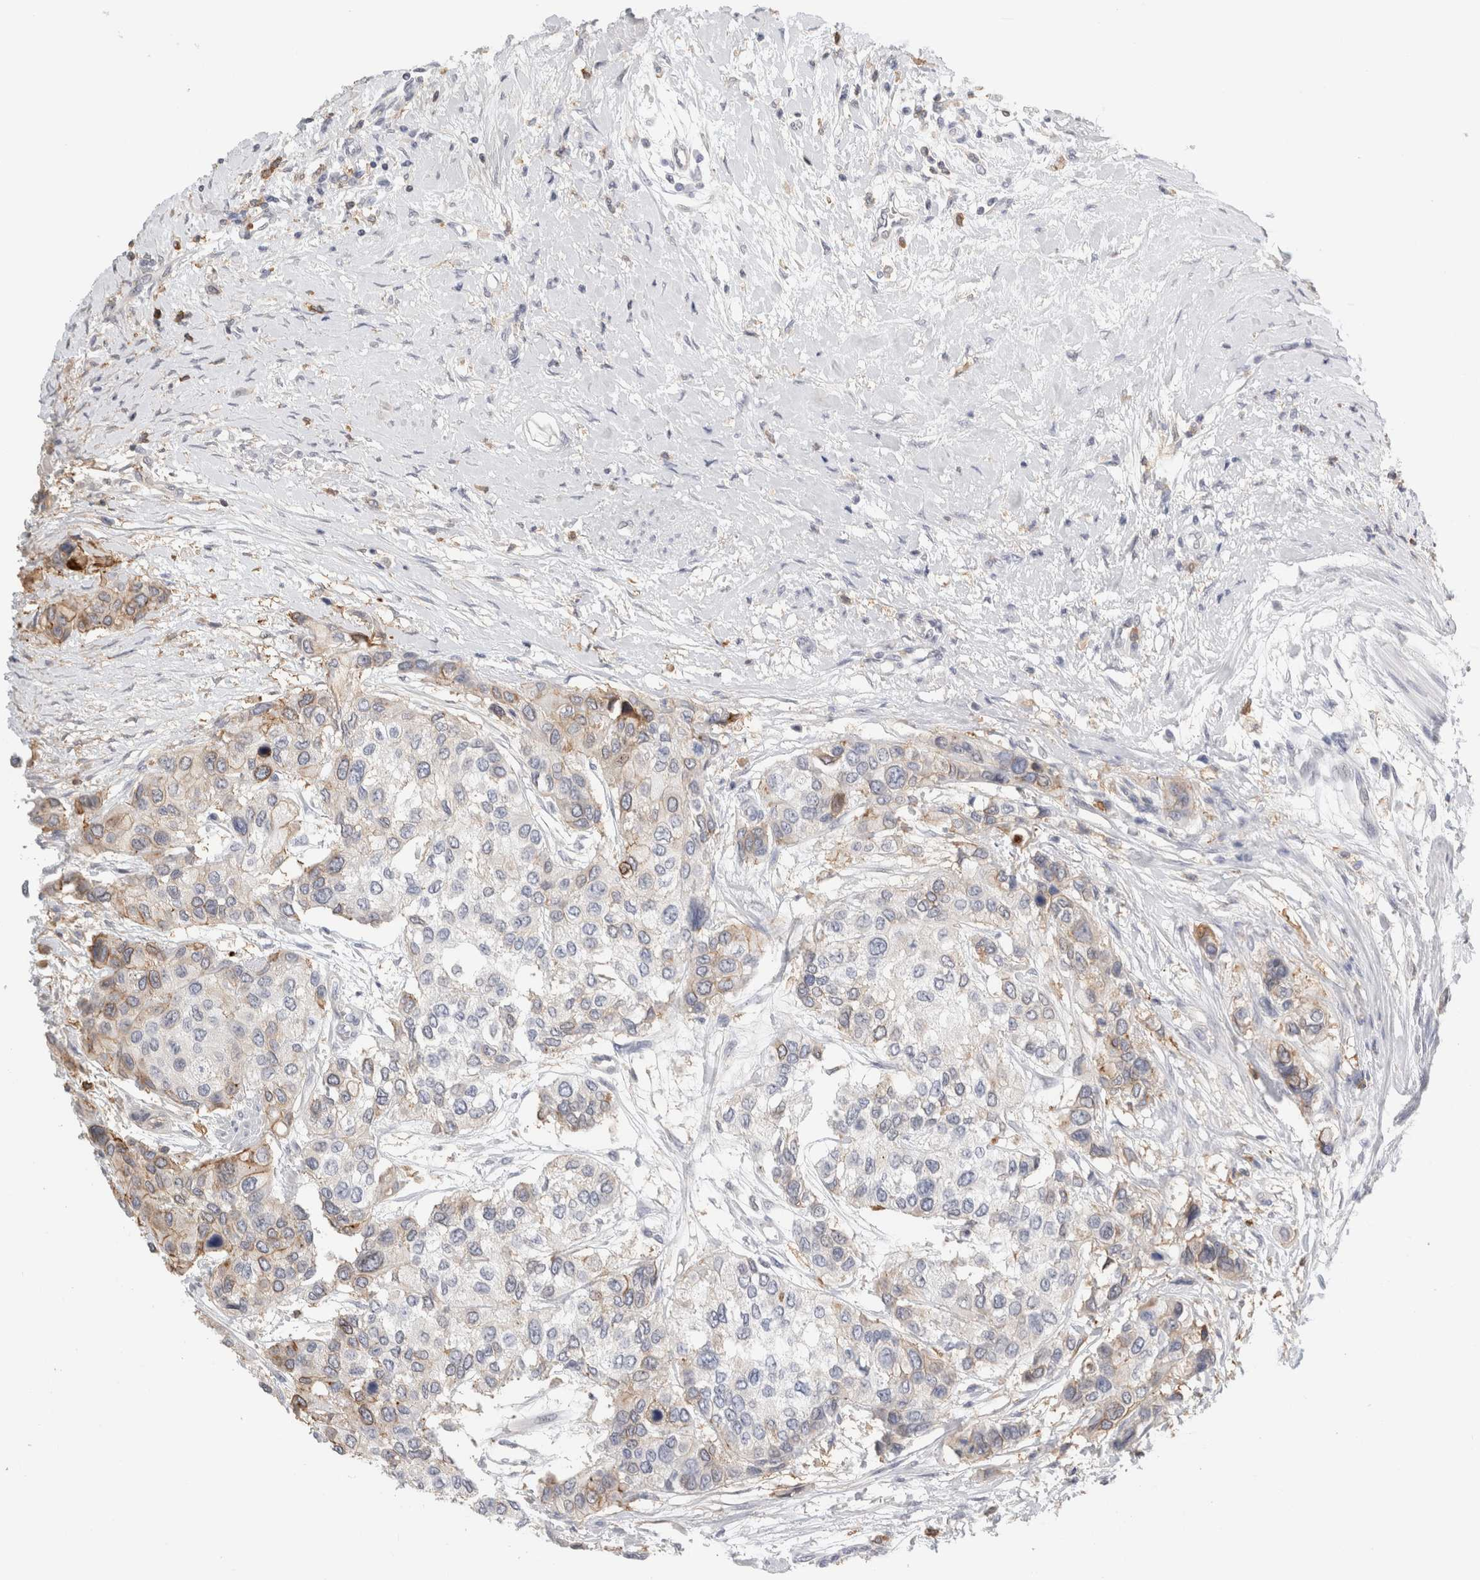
{"staining": {"intensity": "moderate", "quantity": "<25%", "location": "cytoplasmic/membranous"}, "tissue": "urothelial cancer", "cell_type": "Tumor cells", "image_type": "cancer", "snomed": [{"axis": "morphology", "description": "Urothelial carcinoma, High grade"}, {"axis": "topography", "description": "Urinary bladder"}], "caption": "An image of urothelial carcinoma (high-grade) stained for a protein displays moderate cytoplasmic/membranous brown staining in tumor cells.", "gene": "P2RY2", "patient": {"sex": "female", "age": 56}}